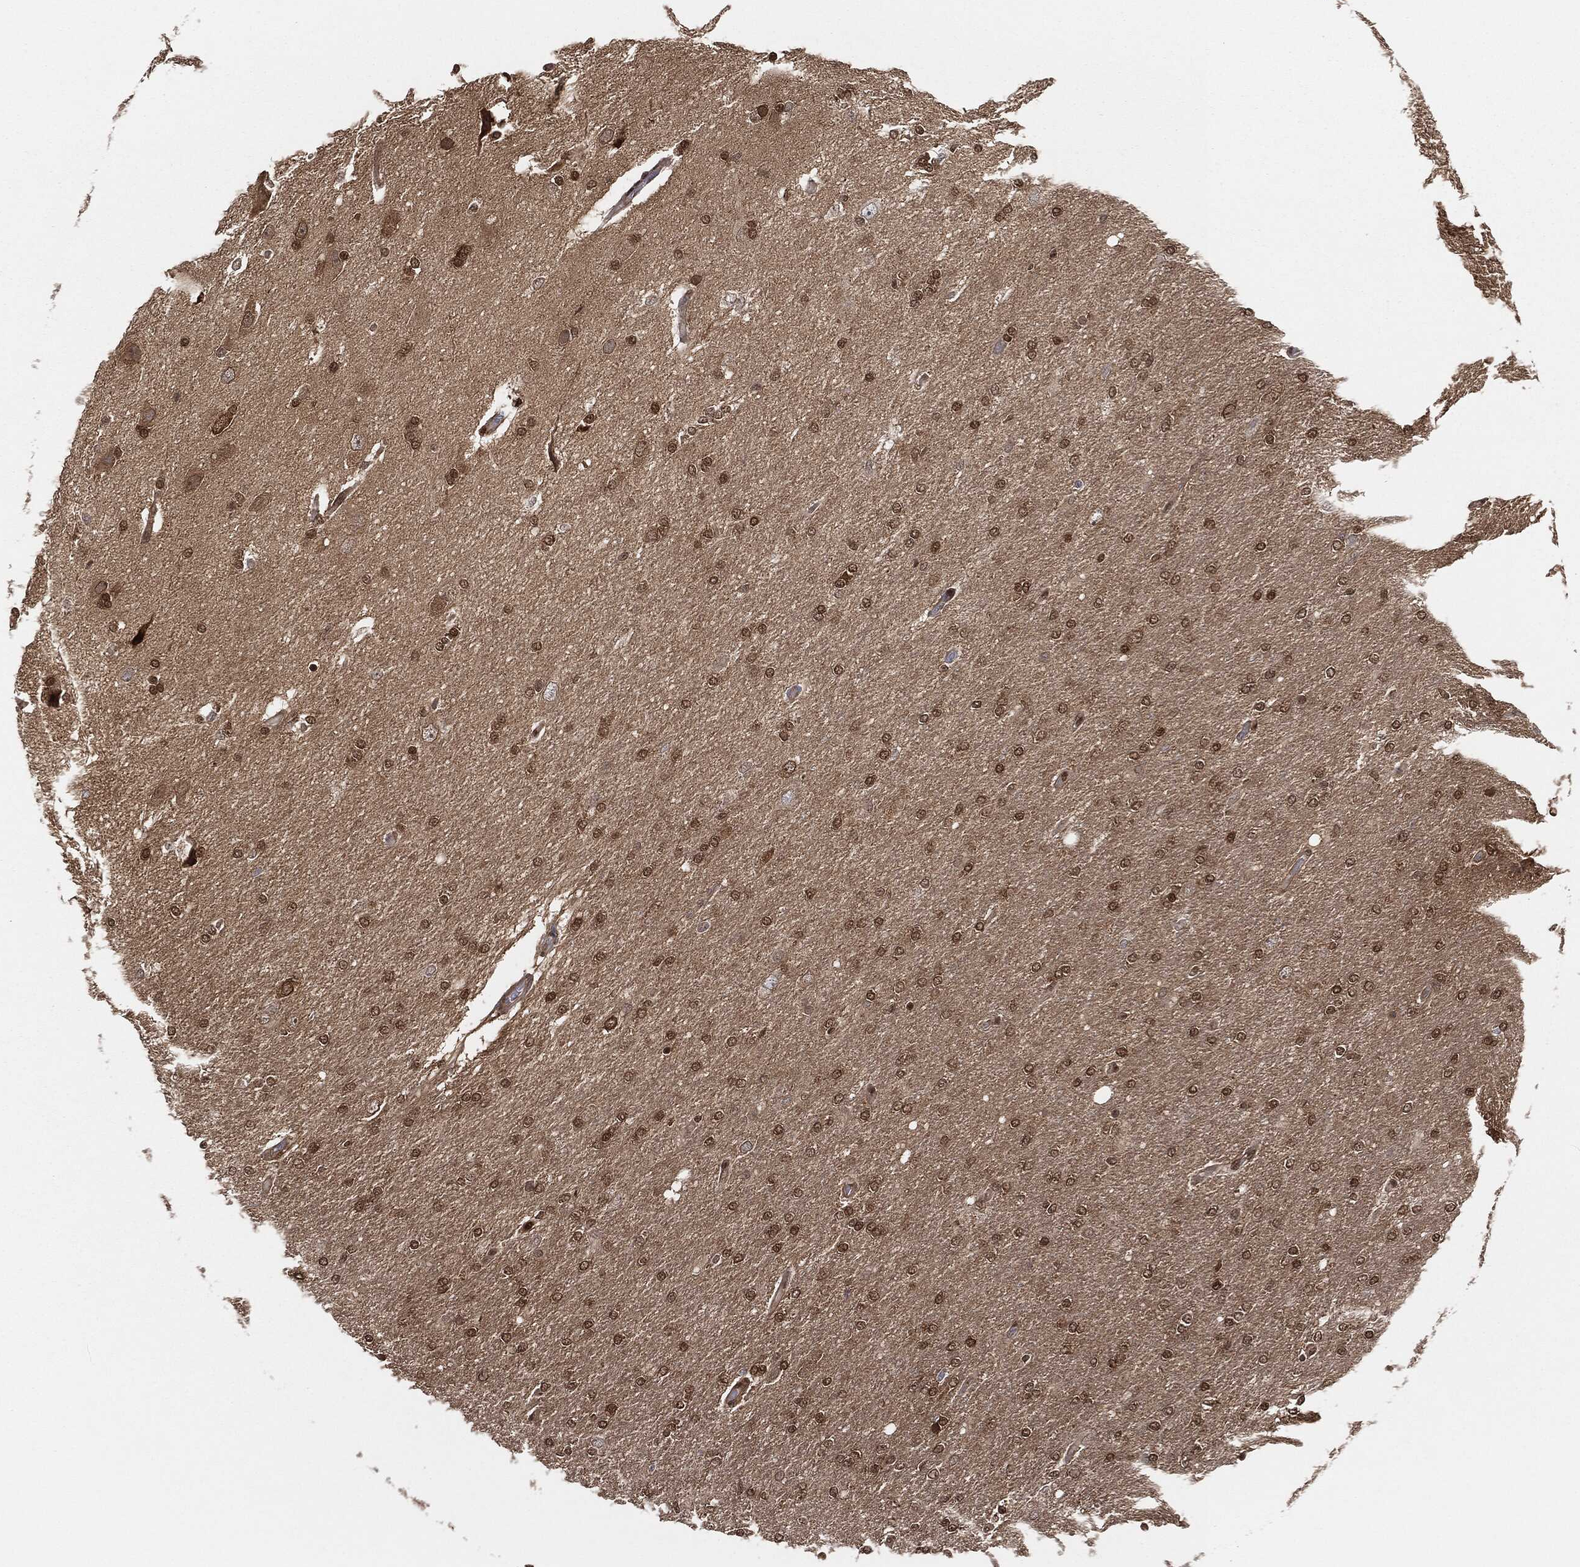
{"staining": {"intensity": "weak", "quantity": ">75%", "location": "nuclear"}, "tissue": "glioma", "cell_type": "Tumor cells", "image_type": "cancer", "snomed": [{"axis": "morphology", "description": "Glioma, malignant, High grade"}, {"axis": "topography", "description": "Cerebral cortex"}], "caption": "A high-resolution photomicrograph shows immunohistochemistry (IHC) staining of malignant high-grade glioma, which demonstrates weak nuclear expression in approximately >75% of tumor cells. Using DAB (3,3'-diaminobenzidine) (brown) and hematoxylin (blue) stains, captured at high magnification using brightfield microscopy.", "gene": "CAPRIN2", "patient": {"sex": "male", "age": 70}}